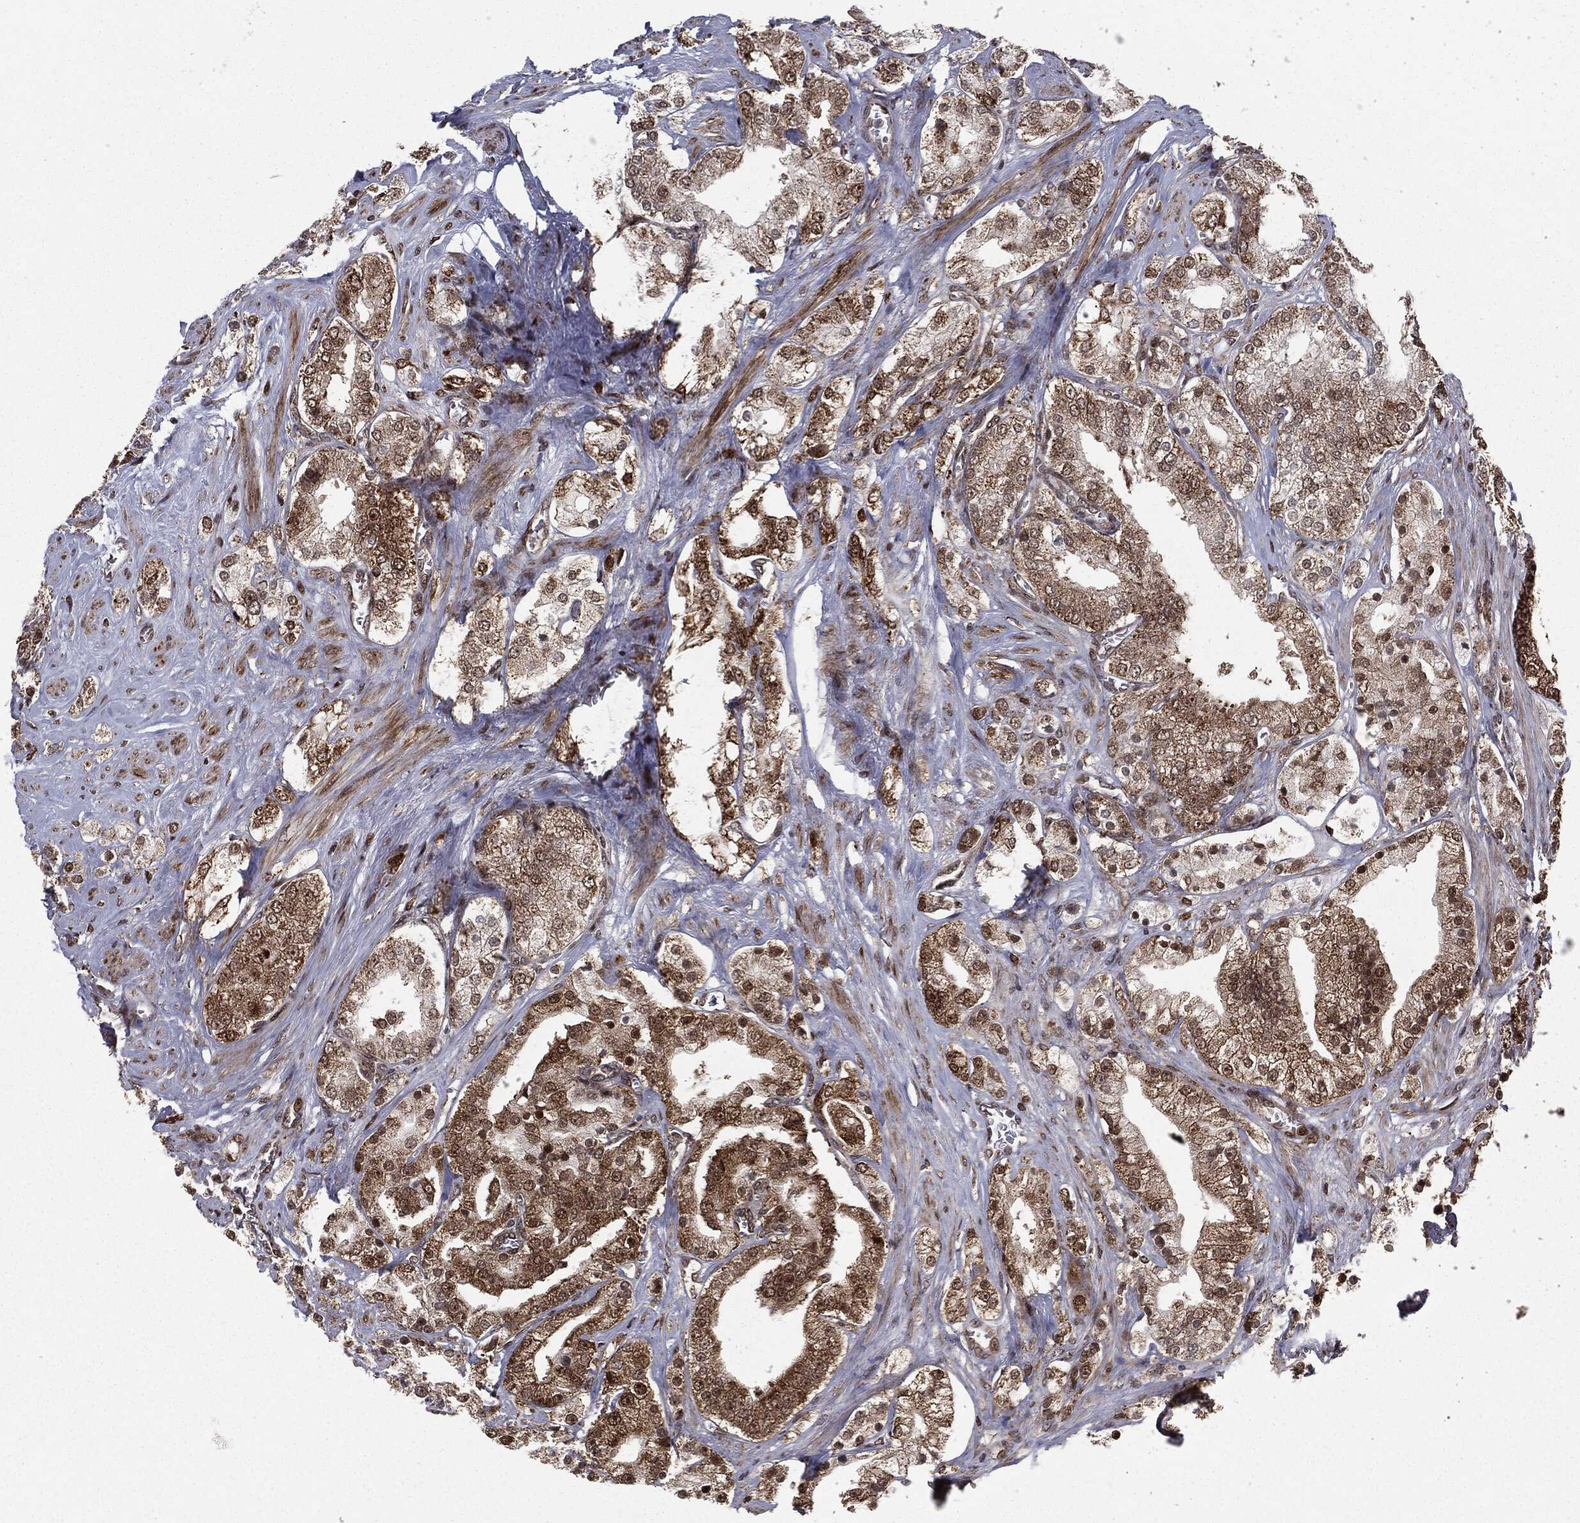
{"staining": {"intensity": "strong", "quantity": ">75%", "location": "cytoplasmic/membranous,nuclear"}, "tissue": "prostate cancer", "cell_type": "Tumor cells", "image_type": "cancer", "snomed": [{"axis": "morphology", "description": "Adenocarcinoma, NOS"}, {"axis": "topography", "description": "Prostate and seminal vesicle, NOS"}, {"axis": "topography", "description": "Prostate"}], "caption": "IHC image of neoplastic tissue: human prostate adenocarcinoma stained using immunohistochemistry (IHC) exhibits high levels of strong protein expression localized specifically in the cytoplasmic/membranous and nuclear of tumor cells, appearing as a cytoplasmic/membranous and nuclear brown color.", "gene": "CHCHD2", "patient": {"sex": "male", "age": 67}}